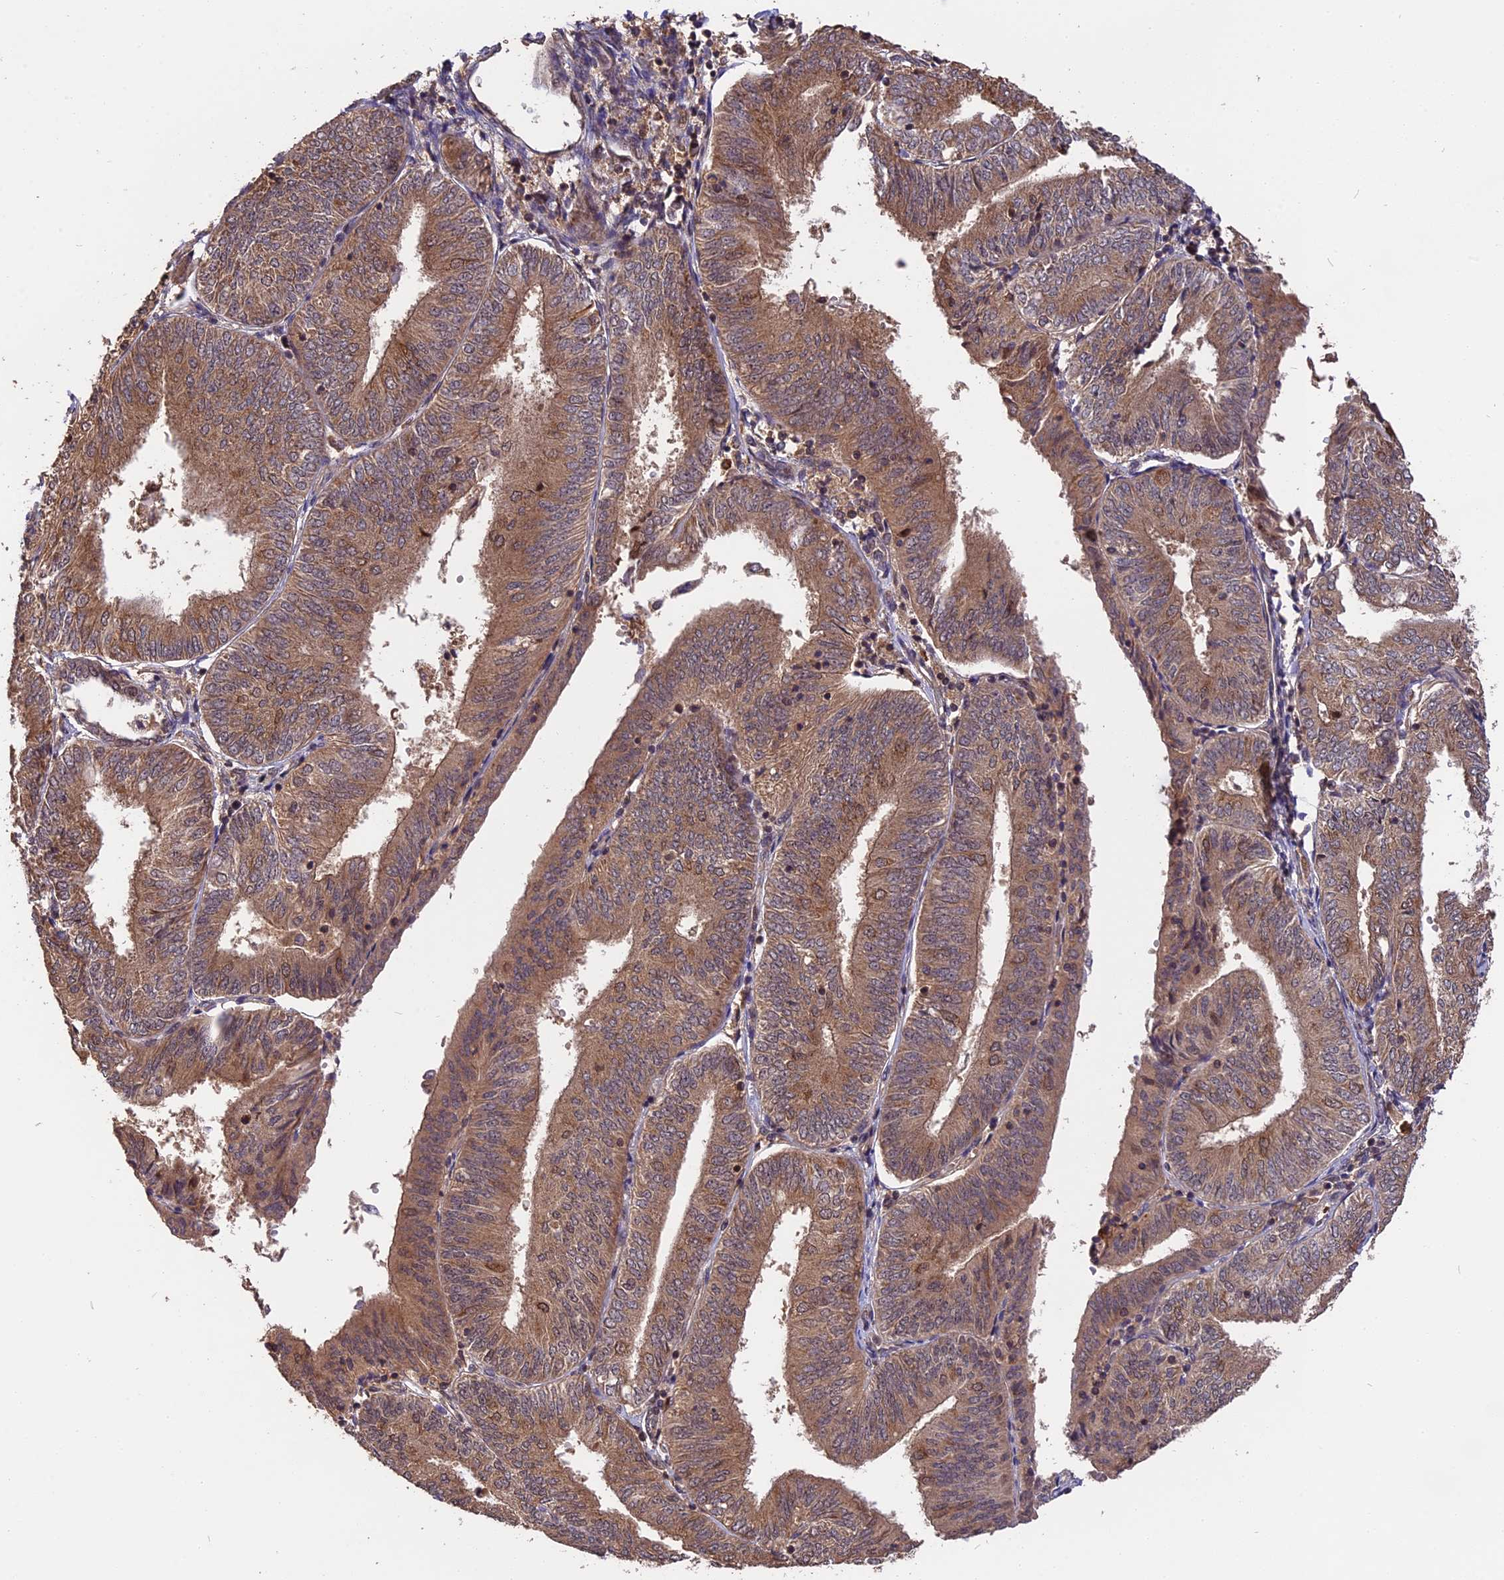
{"staining": {"intensity": "moderate", "quantity": ">75%", "location": "cytoplasmic/membranous"}, "tissue": "endometrial cancer", "cell_type": "Tumor cells", "image_type": "cancer", "snomed": [{"axis": "morphology", "description": "Adenocarcinoma, NOS"}, {"axis": "topography", "description": "Endometrium"}], "caption": "Brown immunohistochemical staining in human endometrial cancer shows moderate cytoplasmic/membranous expression in approximately >75% of tumor cells.", "gene": "ESCO1", "patient": {"sex": "female", "age": 58}}